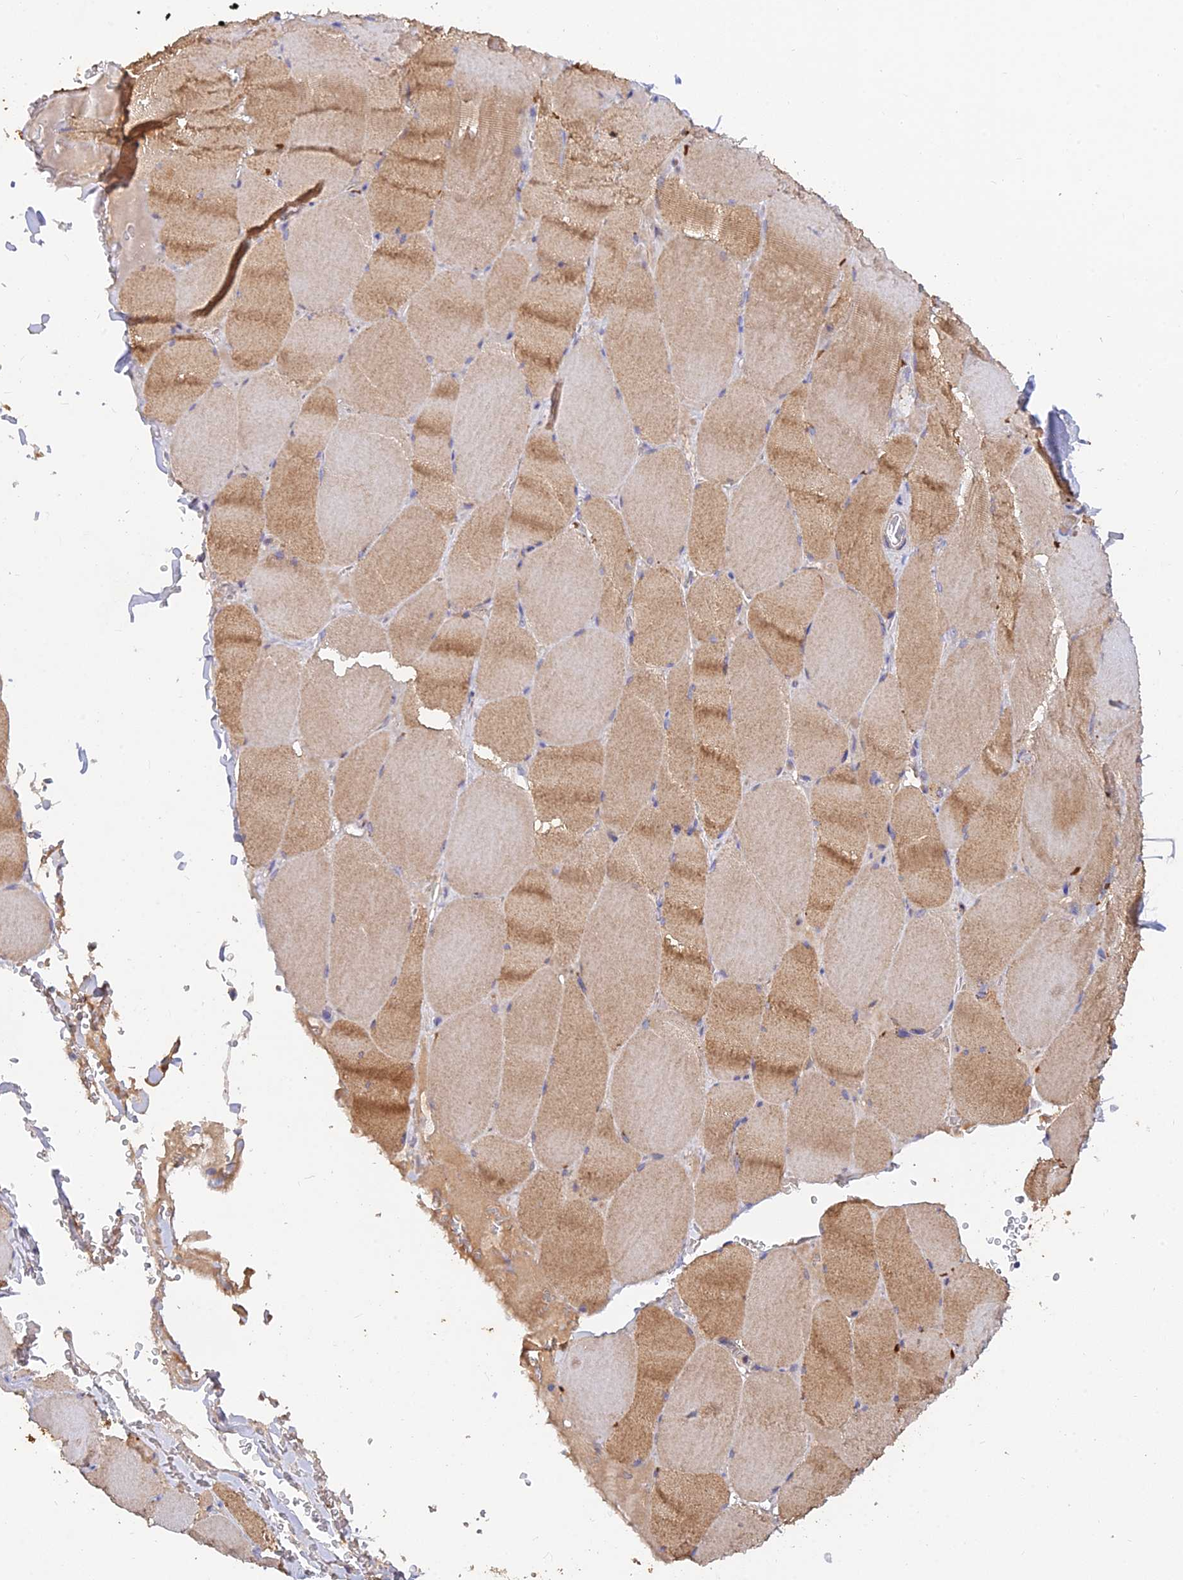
{"staining": {"intensity": "moderate", "quantity": ">75%", "location": "cytoplasmic/membranous"}, "tissue": "skeletal muscle", "cell_type": "Myocytes", "image_type": "normal", "snomed": [{"axis": "morphology", "description": "Normal tissue, NOS"}, {"axis": "topography", "description": "Skeletal muscle"}, {"axis": "topography", "description": "Head-Neck"}], "caption": "High-power microscopy captured an IHC image of unremarkable skeletal muscle, revealing moderate cytoplasmic/membranous expression in about >75% of myocytes. The staining was performed using DAB to visualize the protein expression in brown, while the nuclei were stained in blue with hematoxylin (Magnification: 20x).", "gene": "ACSM5", "patient": {"sex": "male", "age": 66}}